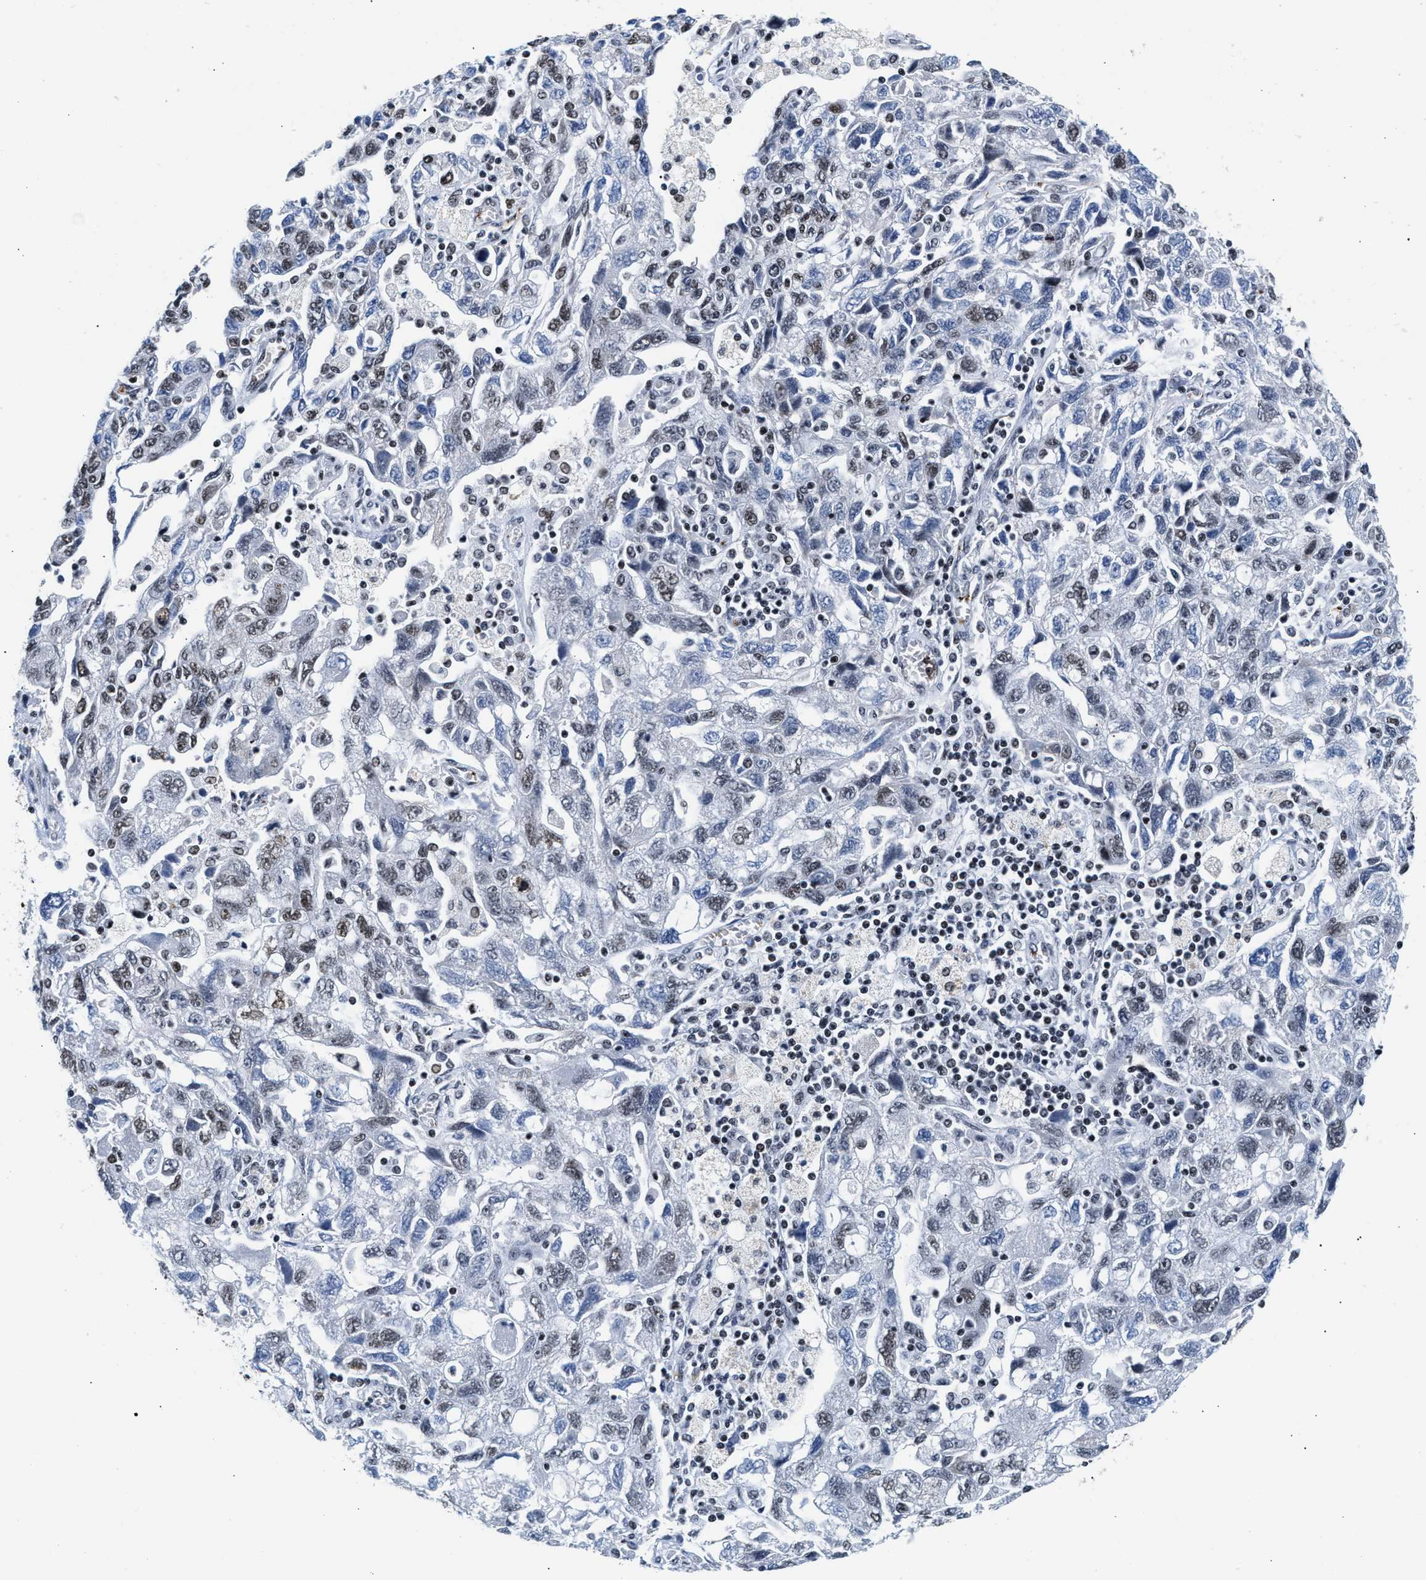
{"staining": {"intensity": "weak", "quantity": "25%-75%", "location": "nuclear"}, "tissue": "ovarian cancer", "cell_type": "Tumor cells", "image_type": "cancer", "snomed": [{"axis": "morphology", "description": "Carcinoma, NOS"}, {"axis": "morphology", "description": "Cystadenocarcinoma, serous, NOS"}, {"axis": "topography", "description": "Ovary"}], "caption": "The histopathology image displays staining of ovarian serous cystadenocarcinoma, revealing weak nuclear protein positivity (brown color) within tumor cells.", "gene": "RAD21", "patient": {"sex": "female", "age": 69}}